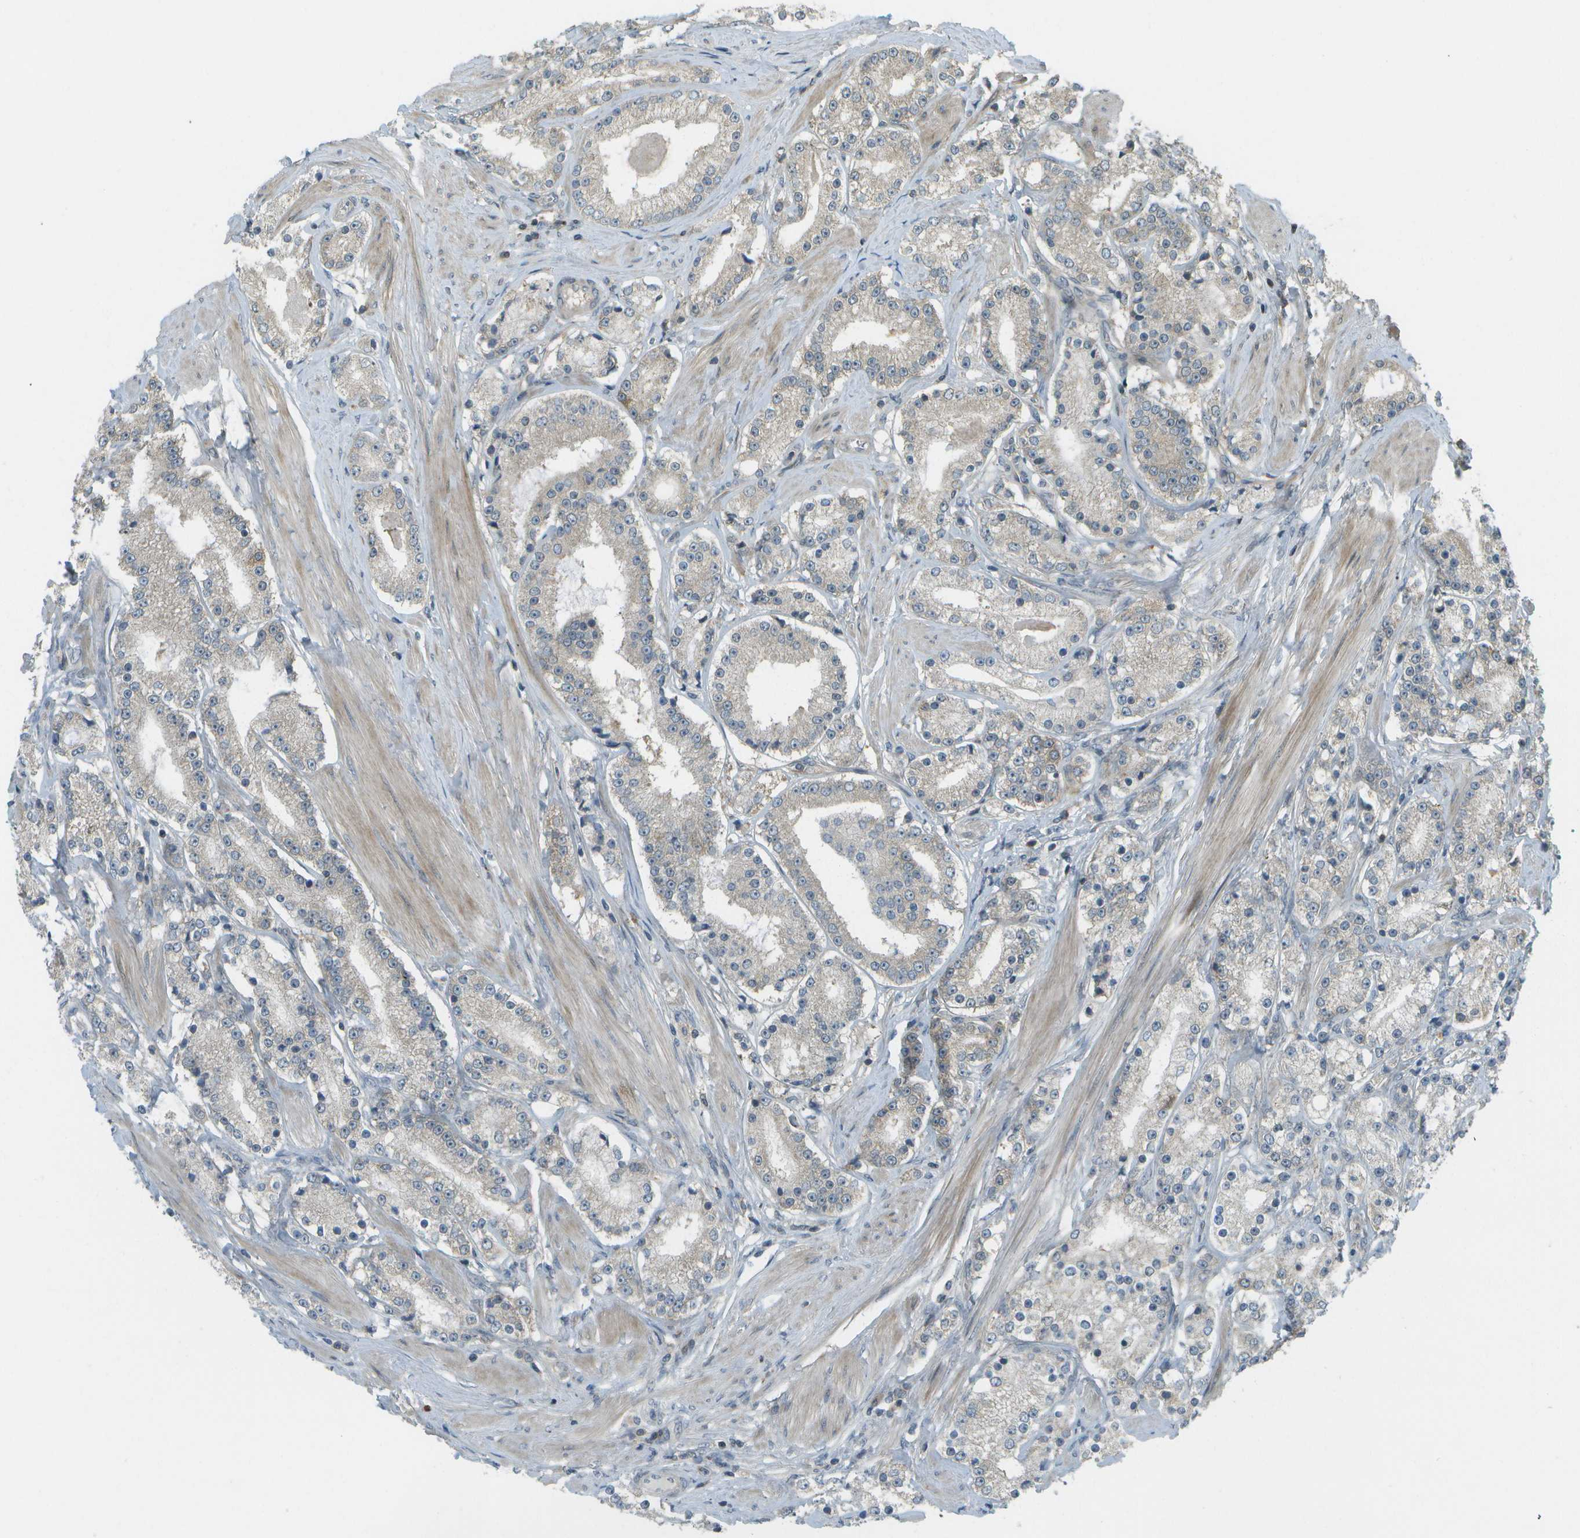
{"staining": {"intensity": "weak", "quantity": "25%-75%", "location": "cytoplasmic/membranous"}, "tissue": "prostate cancer", "cell_type": "Tumor cells", "image_type": "cancer", "snomed": [{"axis": "morphology", "description": "Adenocarcinoma, Low grade"}, {"axis": "topography", "description": "Prostate"}], "caption": "Tumor cells reveal weak cytoplasmic/membranous positivity in approximately 25%-75% of cells in prostate cancer (low-grade adenocarcinoma).", "gene": "WNK2", "patient": {"sex": "male", "age": 63}}